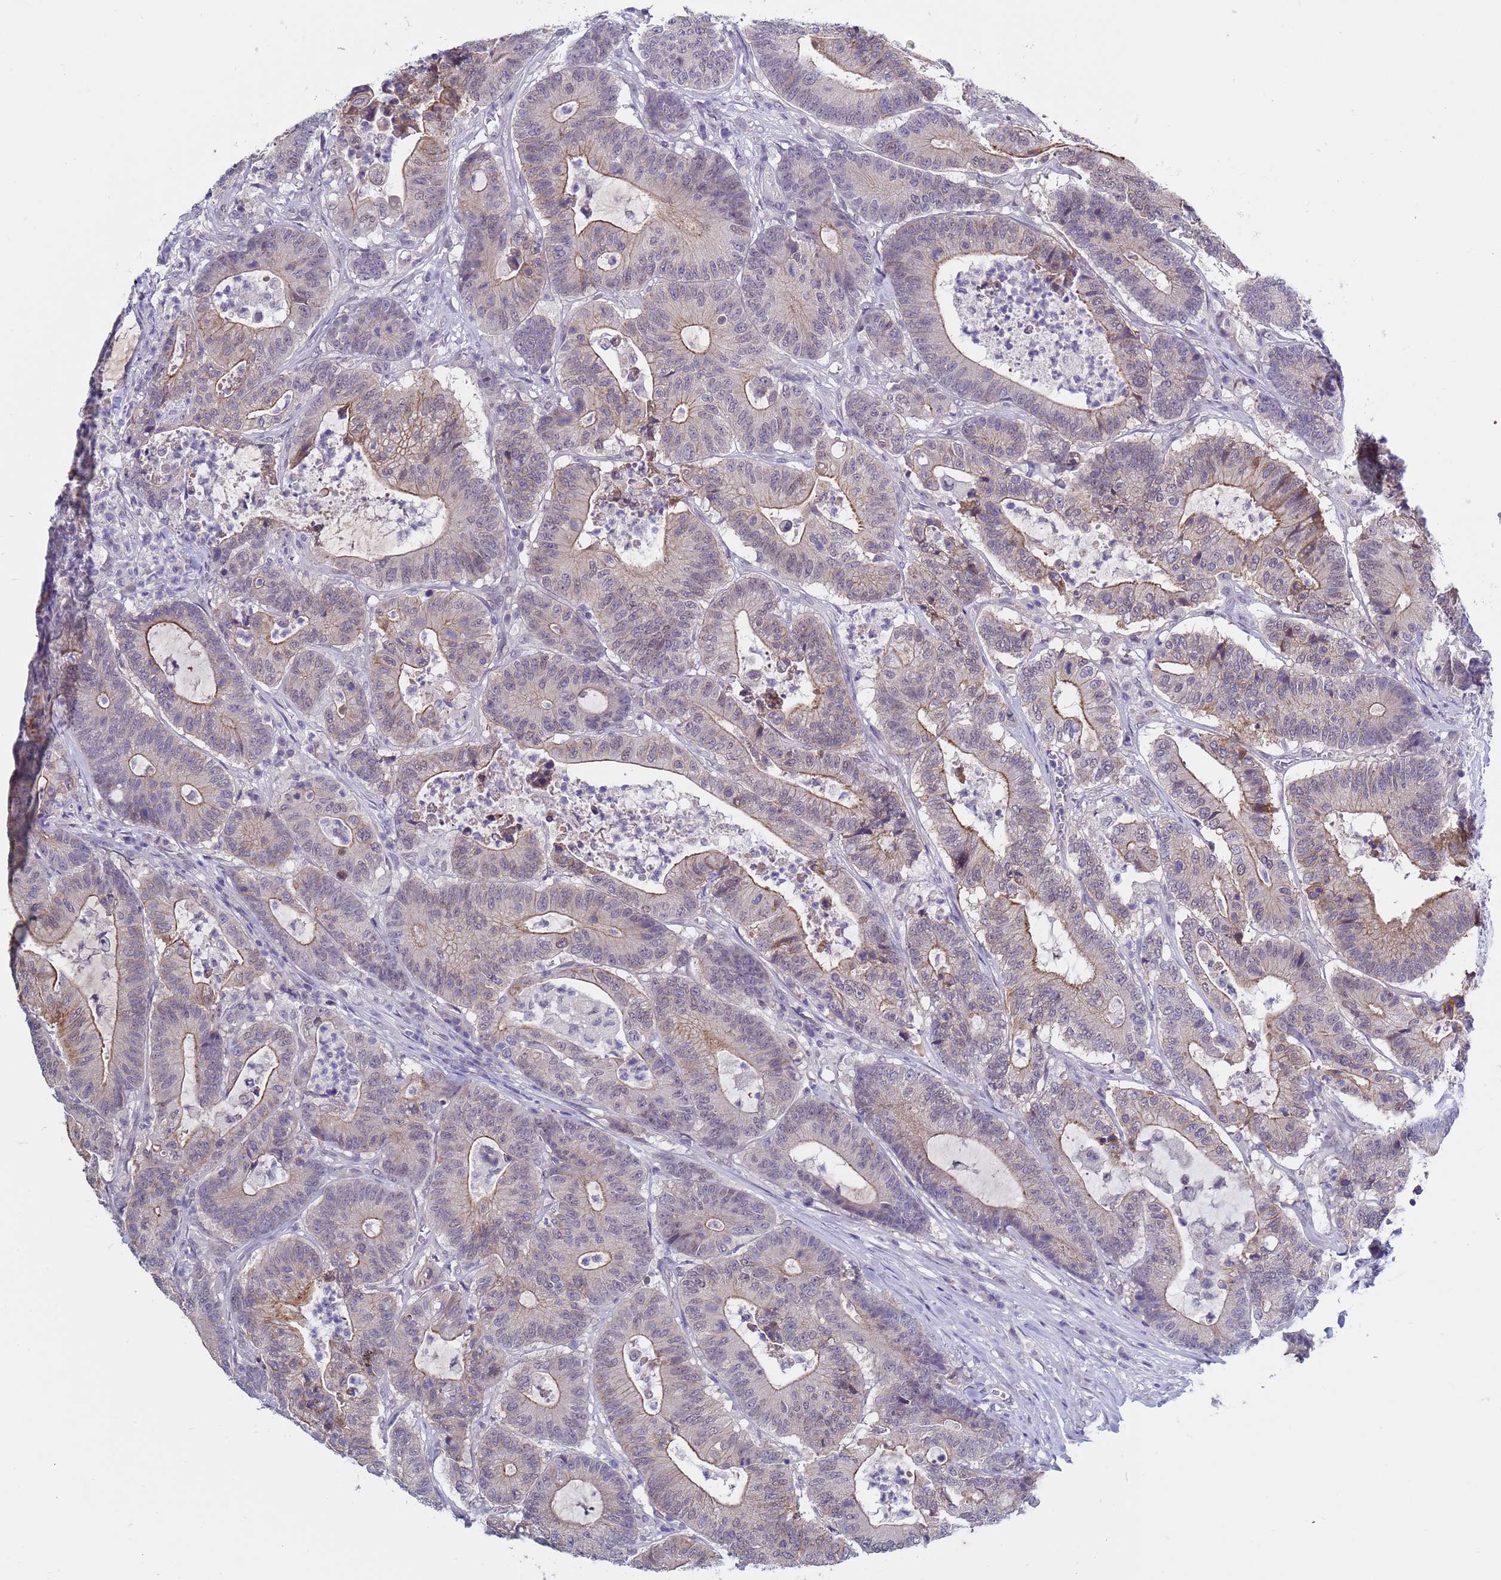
{"staining": {"intensity": "moderate", "quantity": "25%-75%", "location": "cytoplasmic/membranous"}, "tissue": "colorectal cancer", "cell_type": "Tumor cells", "image_type": "cancer", "snomed": [{"axis": "morphology", "description": "Adenocarcinoma, NOS"}, {"axis": "topography", "description": "Colon"}], "caption": "This is a photomicrograph of immunohistochemistry staining of colorectal adenocarcinoma, which shows moderate positivity in the cytoplasmic/membranous of tumor cells.", "gene": "TRMT10A", "patient": {"sex": "female", "age": 84}}